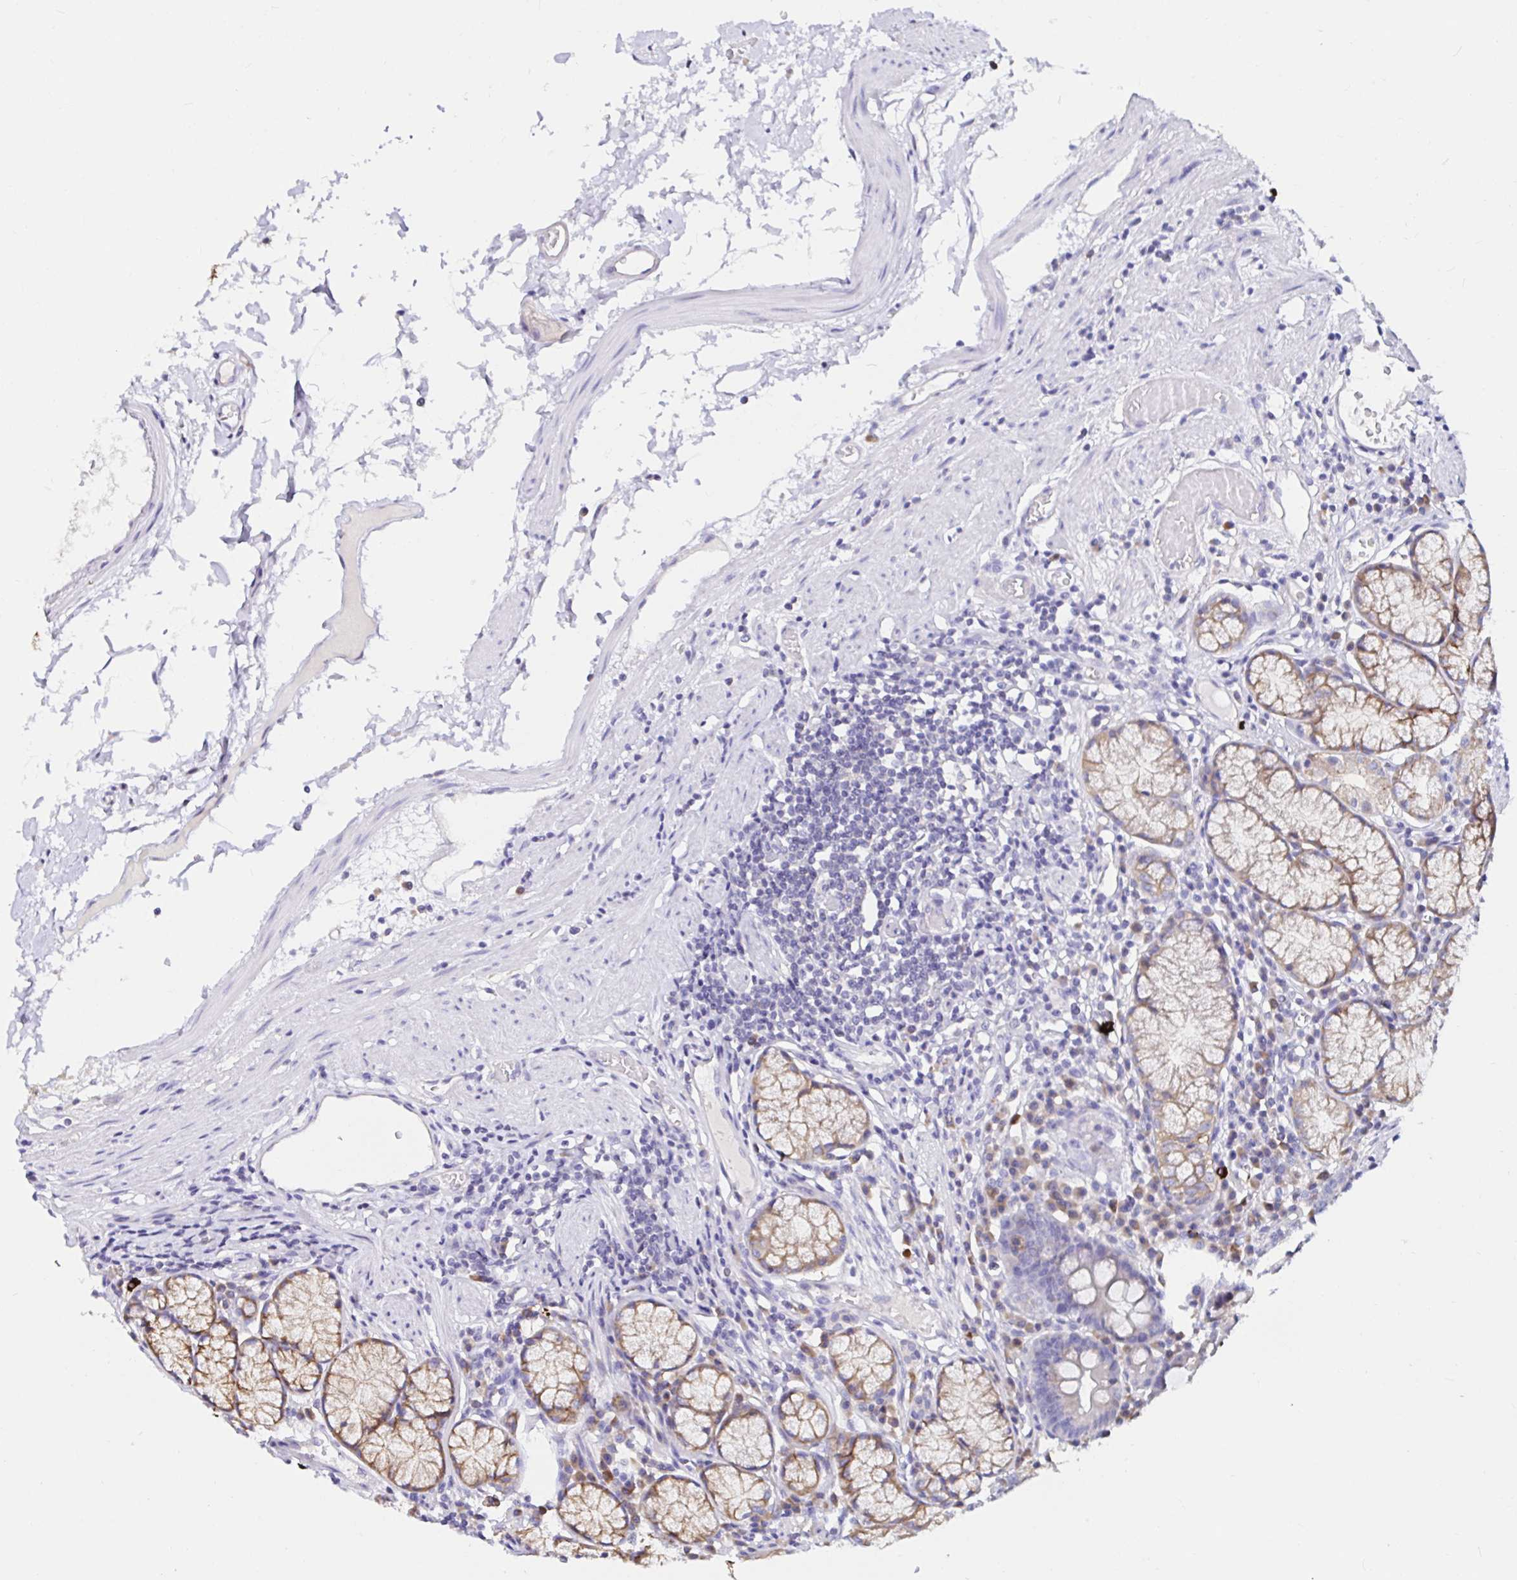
{"staining": {"intensity": "moderate", "quantity": ">75%", "location": "cytoplasmic/membranous"}, "tissue": "stomach", "cell_type": "Glandular cells", "image_type": "normal", "snomed": [{"axis": "morphology", "description": "Normal tissue, NOS"}, {"axis": "topography", "description": "Stomach"}], "caption": "Immunohistochemistry histopathology image of normal stomach: stomach stained using immunohistochemistry exhibits medium levels of moderate protein expression localized specifically in the cytoplasmic/membranous of glandular cells, appearing as a cytoplasmic/membranous brown color.", "gene": "VSIG2", "patient": {"sex": "male", "age": 55}}